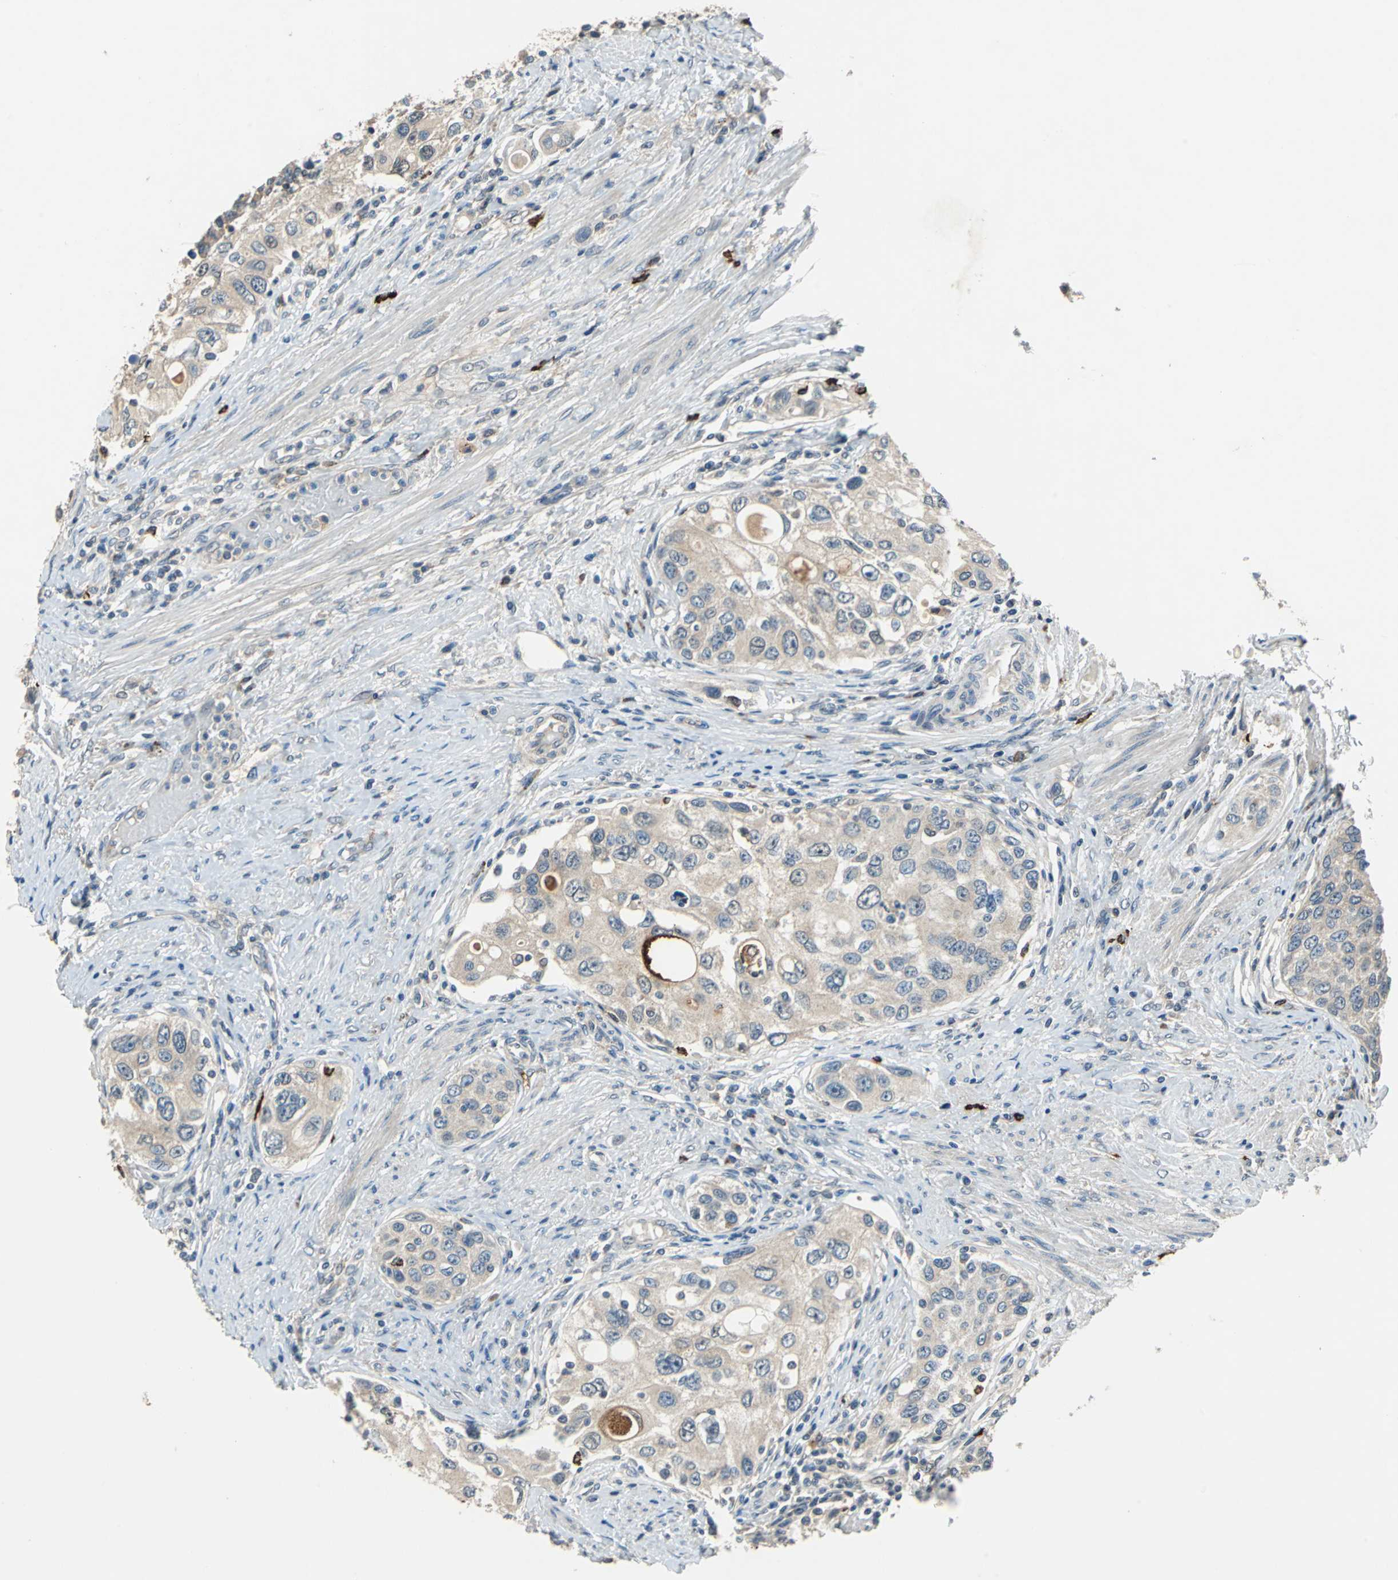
{"staining": {"intensity": "weak", "quantity": "25%-75%", "location": "cytoplasmic/membranous"}, "tissue": "urothelial cancer", "cell_type": "Tumor cells", "image_type": "cancer", "snomed": [{"axis": "morphology", "description": "Urothelial carcinoma, High grade"}, {"axis": "topography", "description": "Urinary bladder"}], "caption": "IHC (DAB) staining of urothelial cancer reveals weak cytoplasmic/membranous protein expression in about 25%-75% of tumor cells.", "gene": "SLC19A2", "patient": {"sex": "female", "age": 56}}